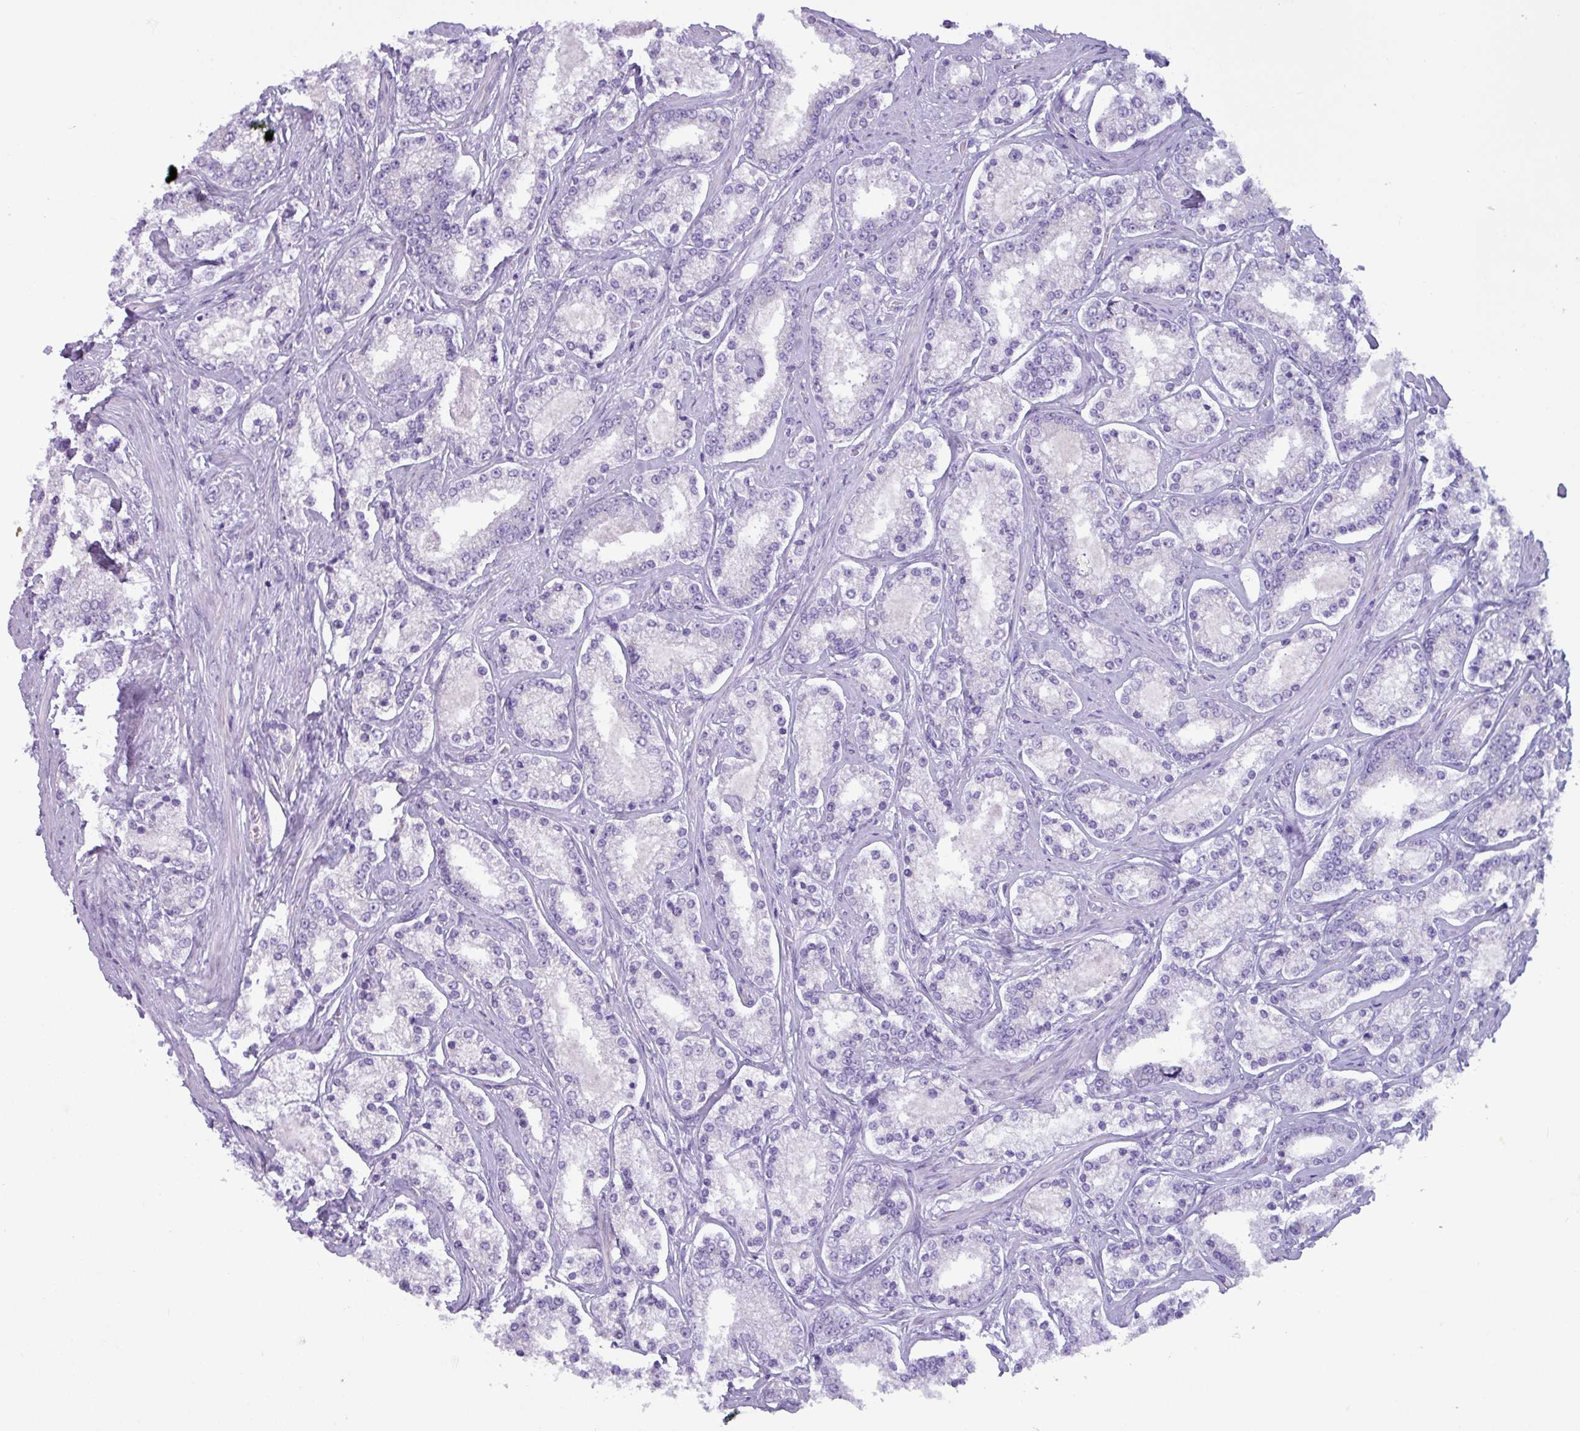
{"staining": {"intensity": "negative", "quantity": "none", "location": "none"}, "tissue": "prostate cancer", "cell_type": "Tumor cells", "image_type": "cancer", "snomed": [{"axis": "morphology", "description": "Normal tissue, NOS"}, {"axis": "morphology", "description": "Adenocarcinoma, High grade"}, {"axis": "topography", "description": "Prostate"}], "caption": "Human prostate cancer (adenocarcinoma (high-grade)) stained for a protein using immunohistochemistry (IHC) demonstrates no staining in tumor cells.", "gene": "STIMATE", "patient": {"sex": "male", "age": 83}}